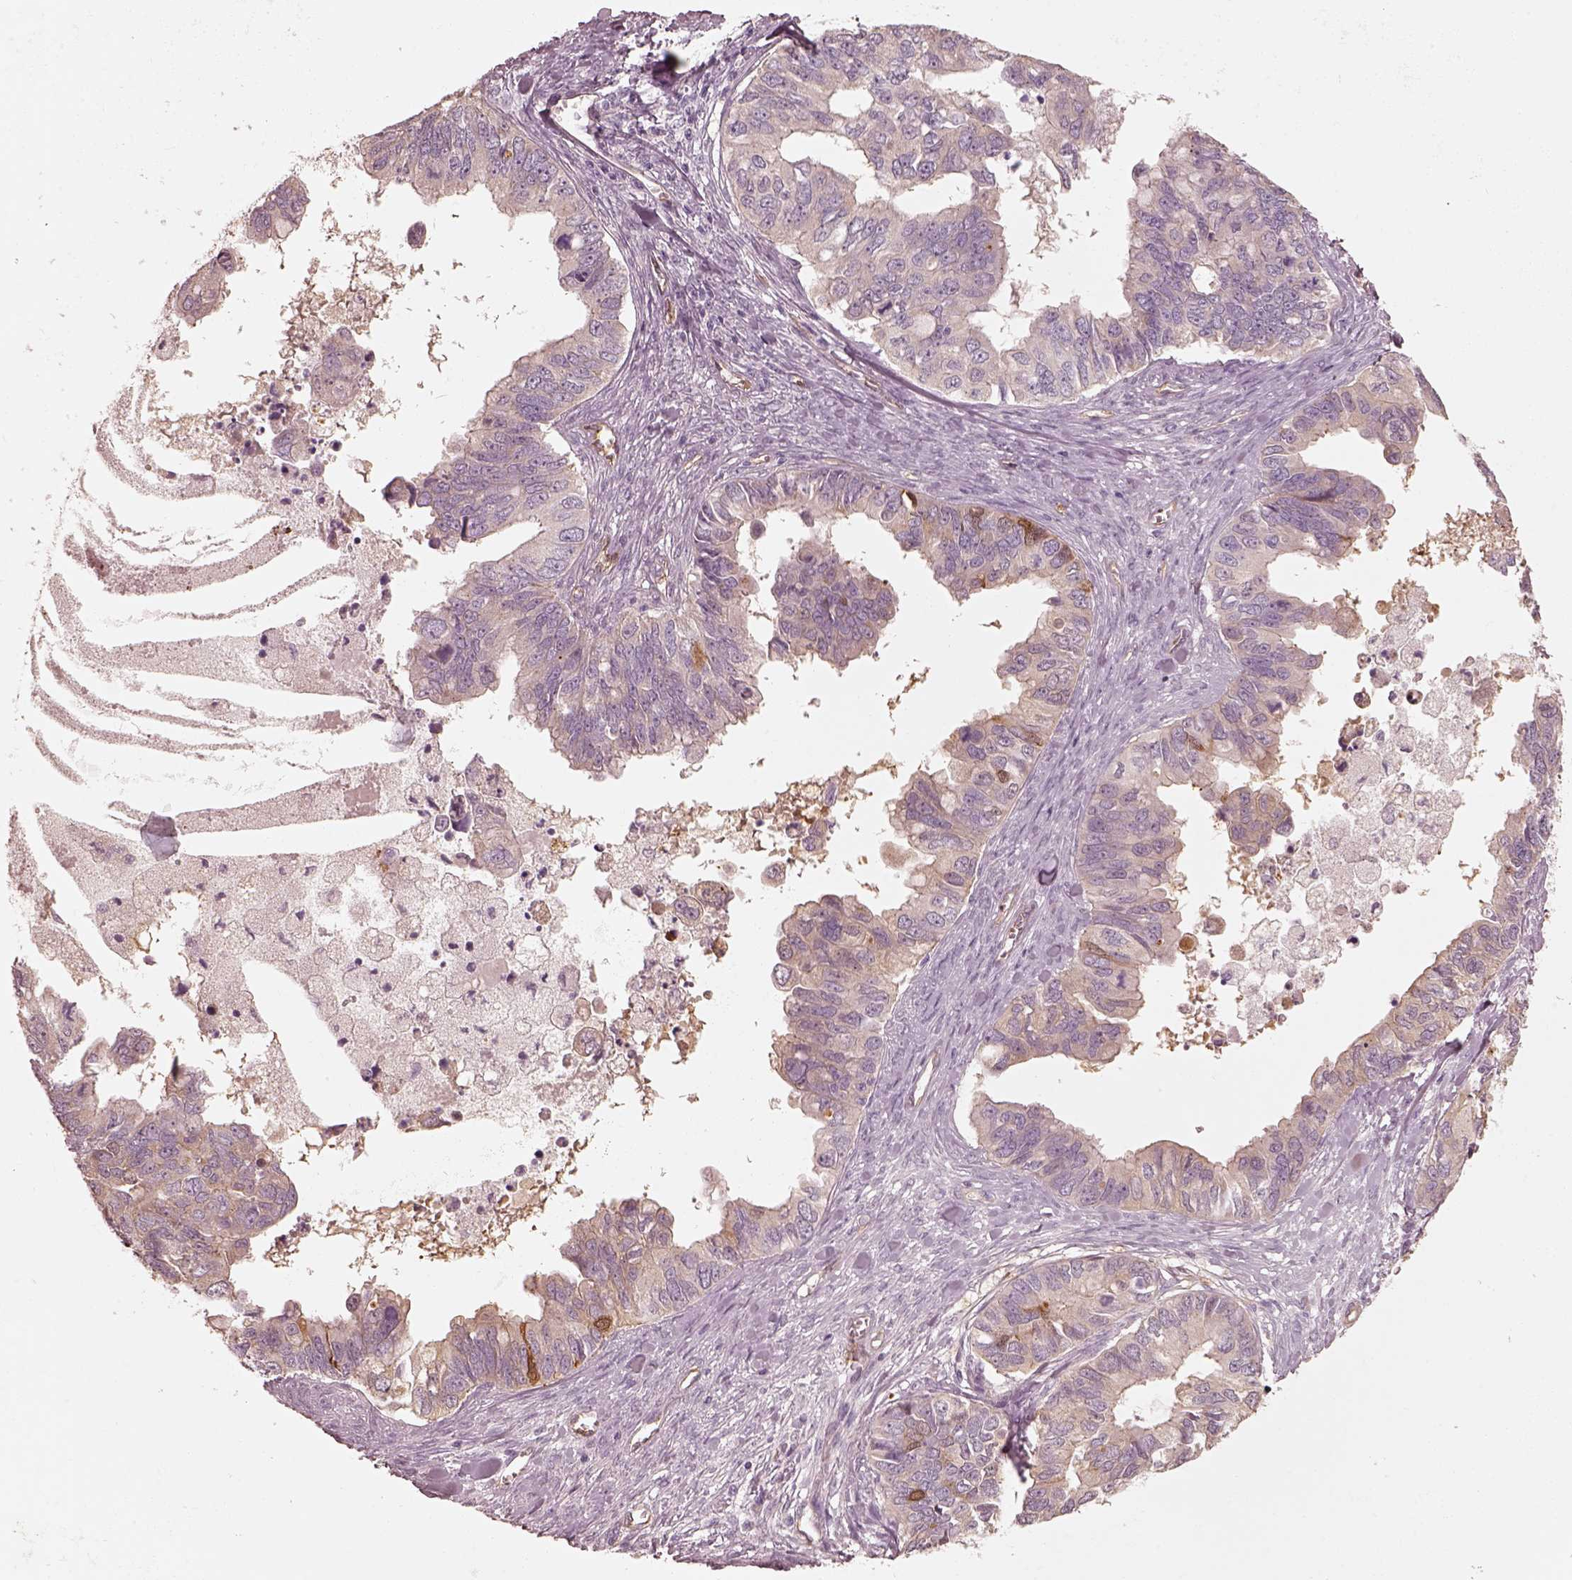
{"staining": {"intensity": "weak", "quantity": "25%-75%", "location": "cytoplasmic/membranous"}, "tissue": "ovarian cancer", "cell_type": "Tumor cells", "image_type": "cancer", "snomed": [{"axis": "morphology", "description": "Cystadenocarcinoma, mucinous, NOS"}, {"axis": "topography", "description": "Ovary"}], "caption": "Tumor cells display low levels of weak cytoplasmic/membranous positivity in approximately 25%-75% of cells in mucinous cystadenocarcinoma (ovarian). The staining is performed using DAB brown chromogen to label protein expression. The nuclei are counter-stained blue using hematoxylin.", "gene": "CRYM", "patient": {"sex": "female", "age": 76}}